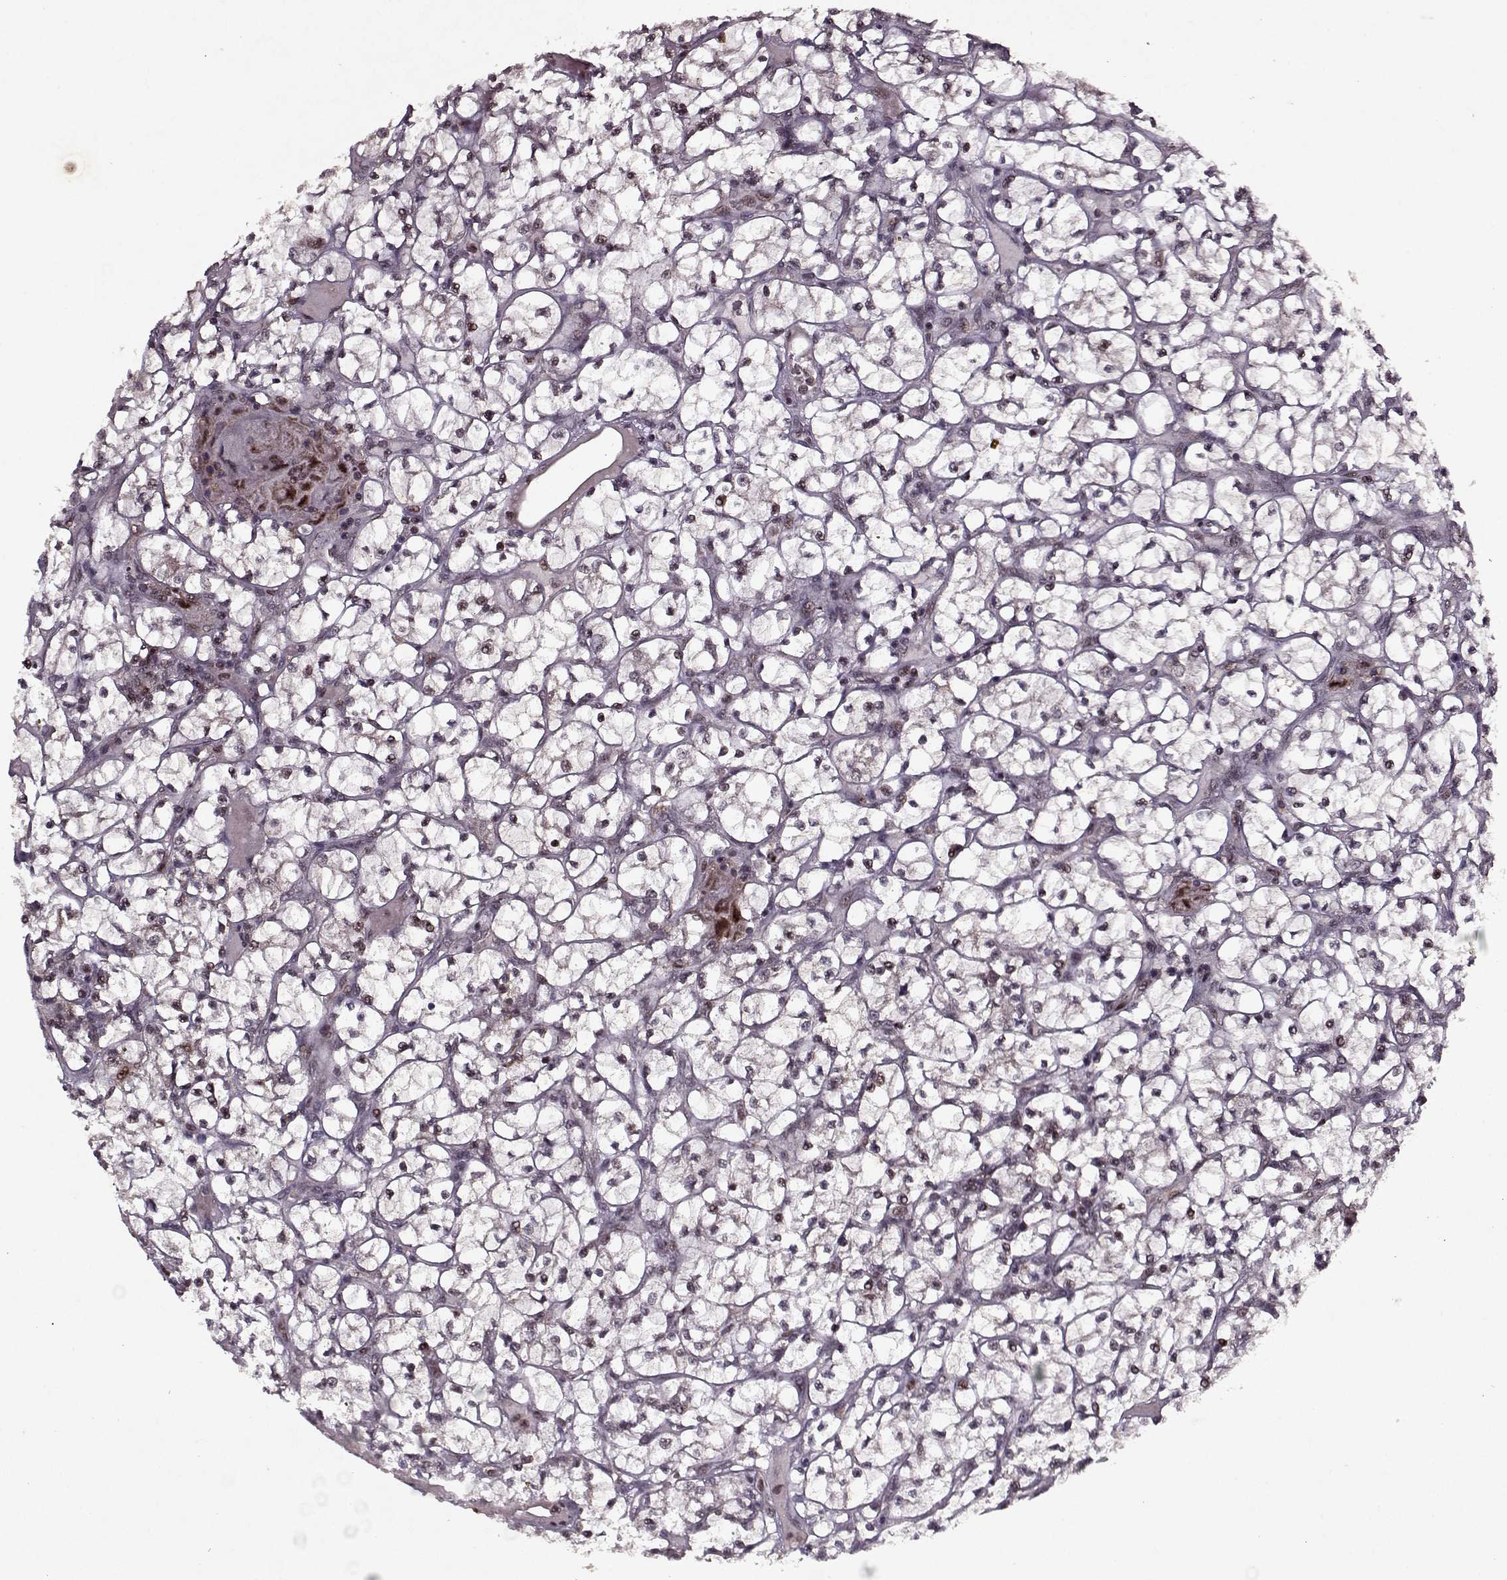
{"staining": {"intensity": "weak", "quantity": "<25%", "location": "nuclear"}, "tissue": "renal cancer", "cell_type": "Tumor cells", "image_type": "cancer", "snomed": [{"axis": "morphology", "description": "Adenocarcinoma, NOS"}, {"axis": "topography", "description": "Kidney"}], "caption": "High power microscopy micrograph of an IHC image of renal cancer (adenocarcinoma), revealing no significant positivity in tumor cells.", "gene": "PSMA7", "patient": {"sex": "female", "age": 64}}